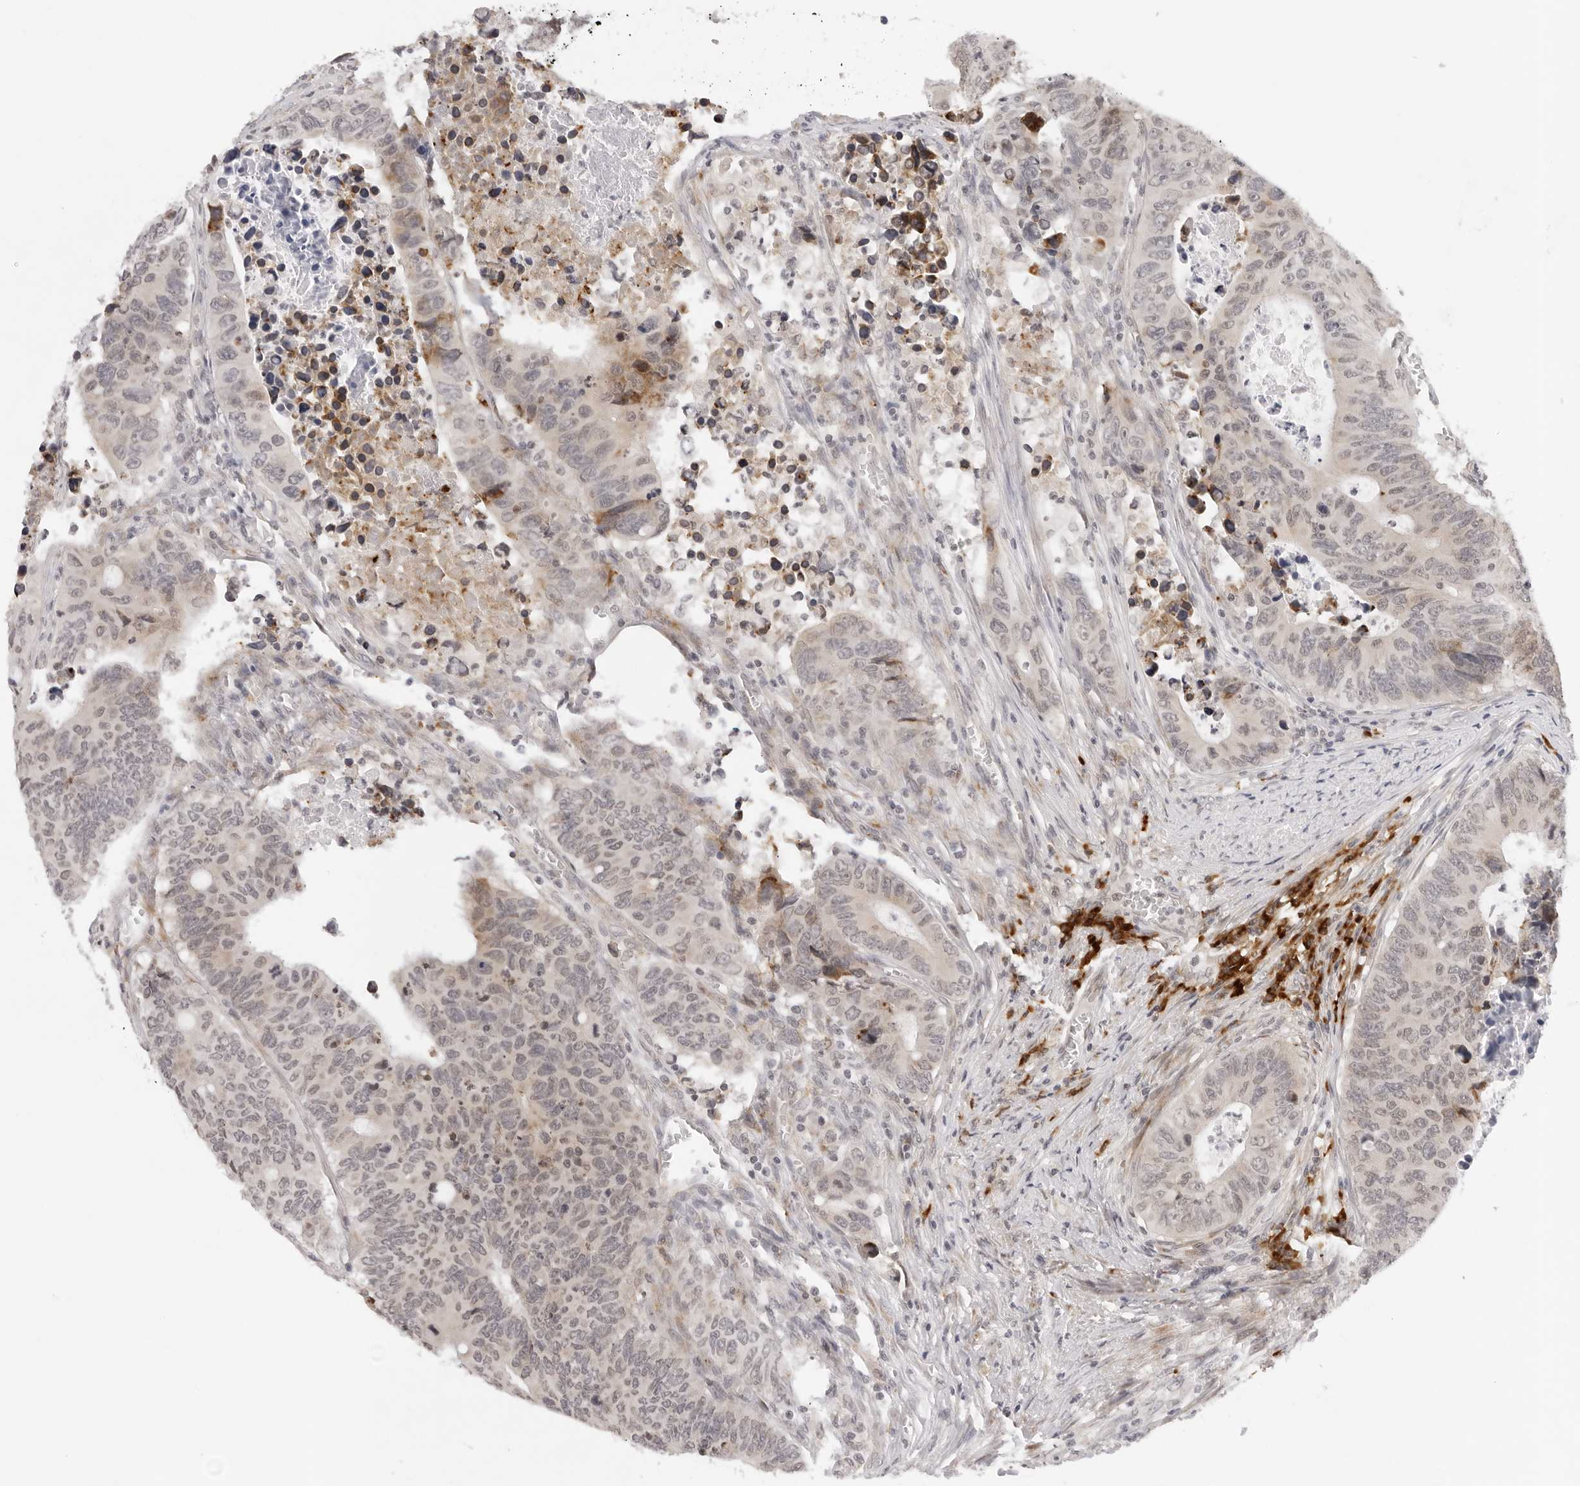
{"staining": {"intensity": "weak", "quantity": "<25%", "location": "cytoplasmic/membranous"}, "tissue": "colorectal cancer", "cell_type": "Tumor cells", "image_type": "cancer", "snomed": [{"axis": "morphology", "description": "Adenocarcinoma, NOS"}, {"axis": "topography", "description": "Colon"}], "caption": "An immunohistochemistry micrograph of adenocarcinoma (colorectal) is shown. There is no staining in tumor cells of adenocarcinoma (colorectal).", "gene": "IL17RA", "patient": {"sex": "male", "age": 87}}